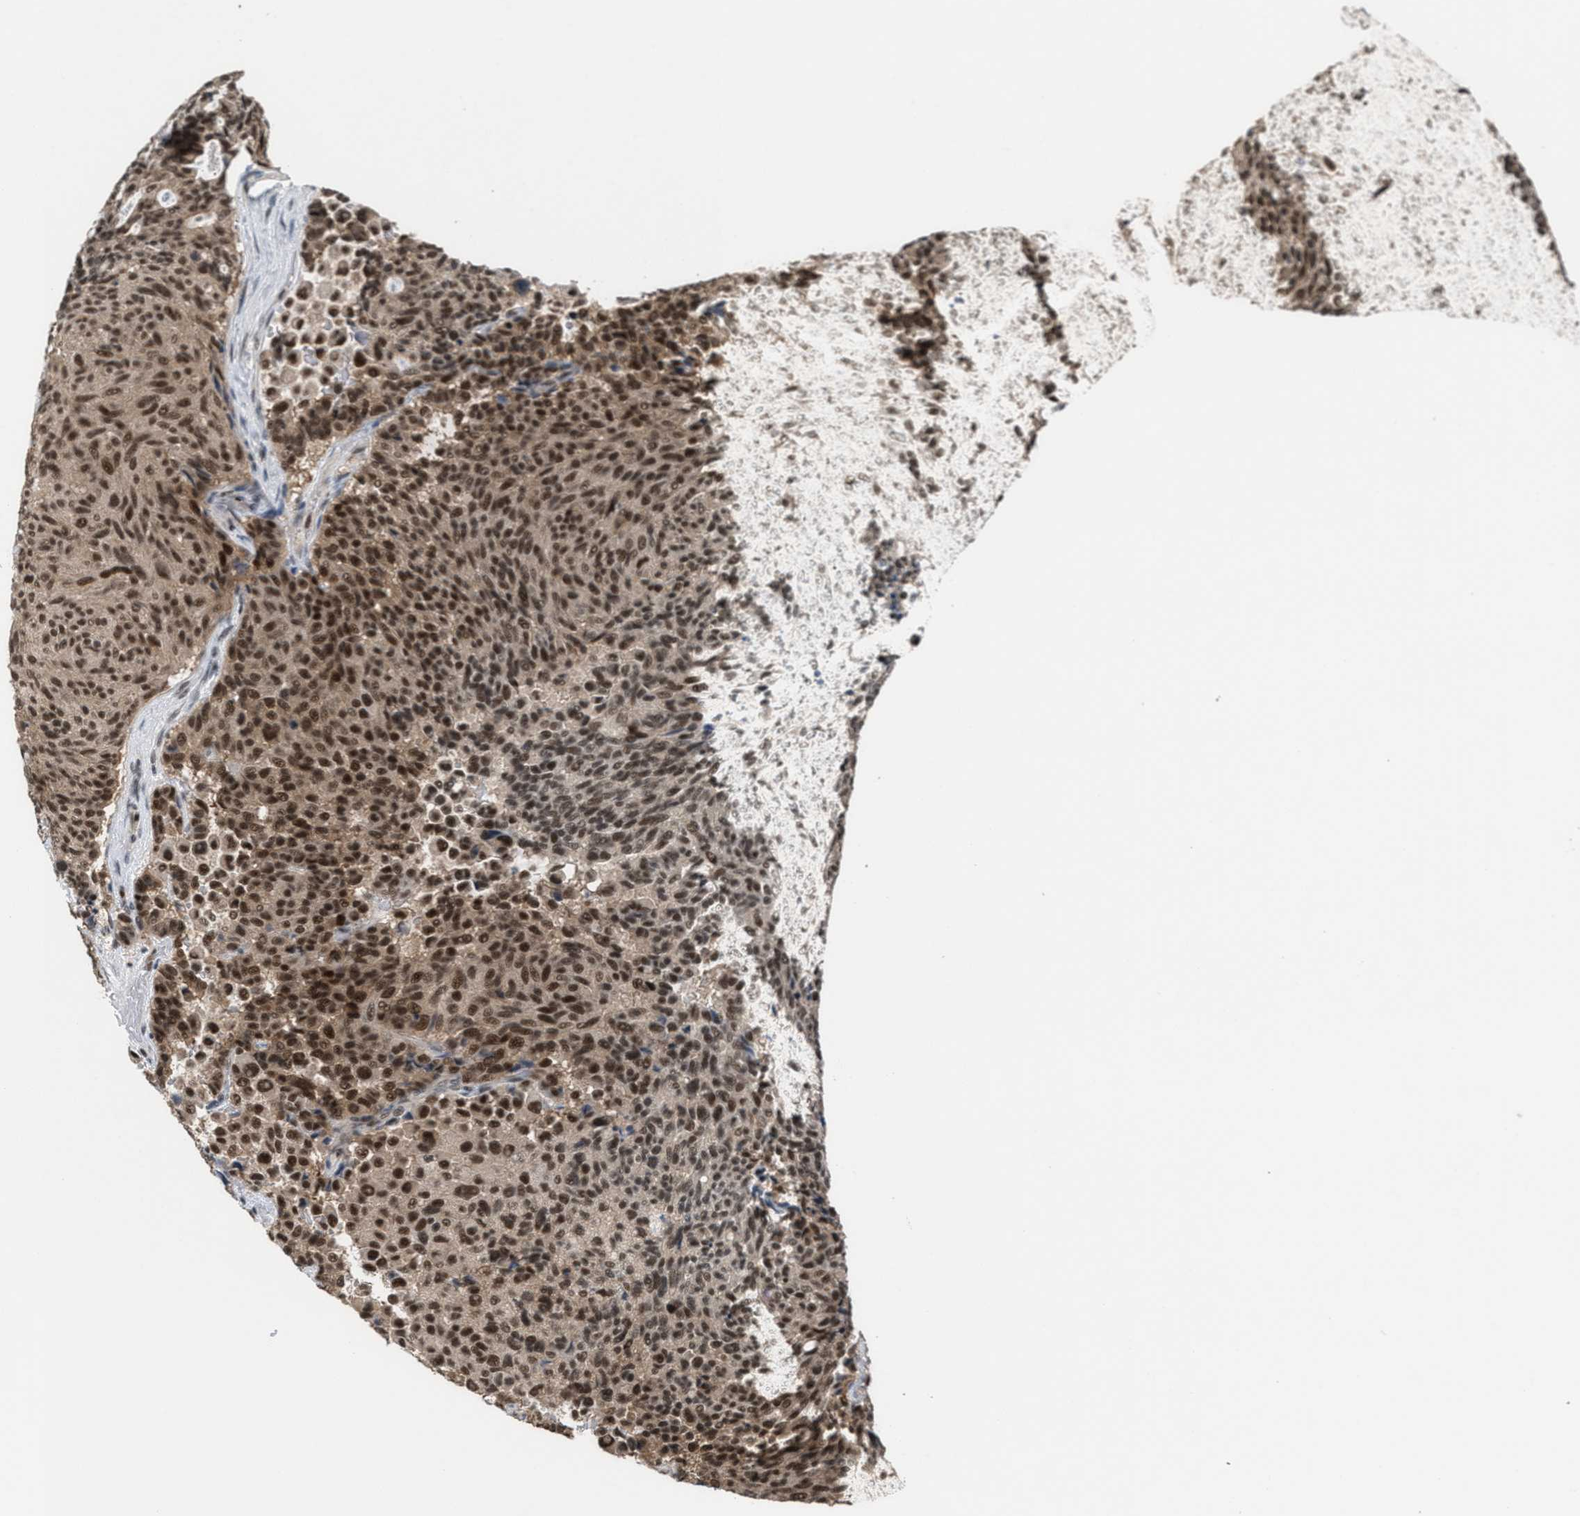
{"staining": {"intensity": "strong", "quantity": ">75%", "location": "cytoplasmic/membranous,nuclear"}, "tissue": "carcinoid", "cell_type": "Tumor cells", "image_type": "cancer", "snomed": [{"axis": "morphology", "description": "Carcinoid, malignant, NOS"}, {"axis": "topography", "description": "Pancreas"}], "caption": "Protein analysis of malignant carcinoid tissue demonstrates strong cytoplasmic/membranous and nuclear staining in about >75% of tumor cells.", "gene": "PRPF4", "patient": {"sex": "female", "age": 54}}